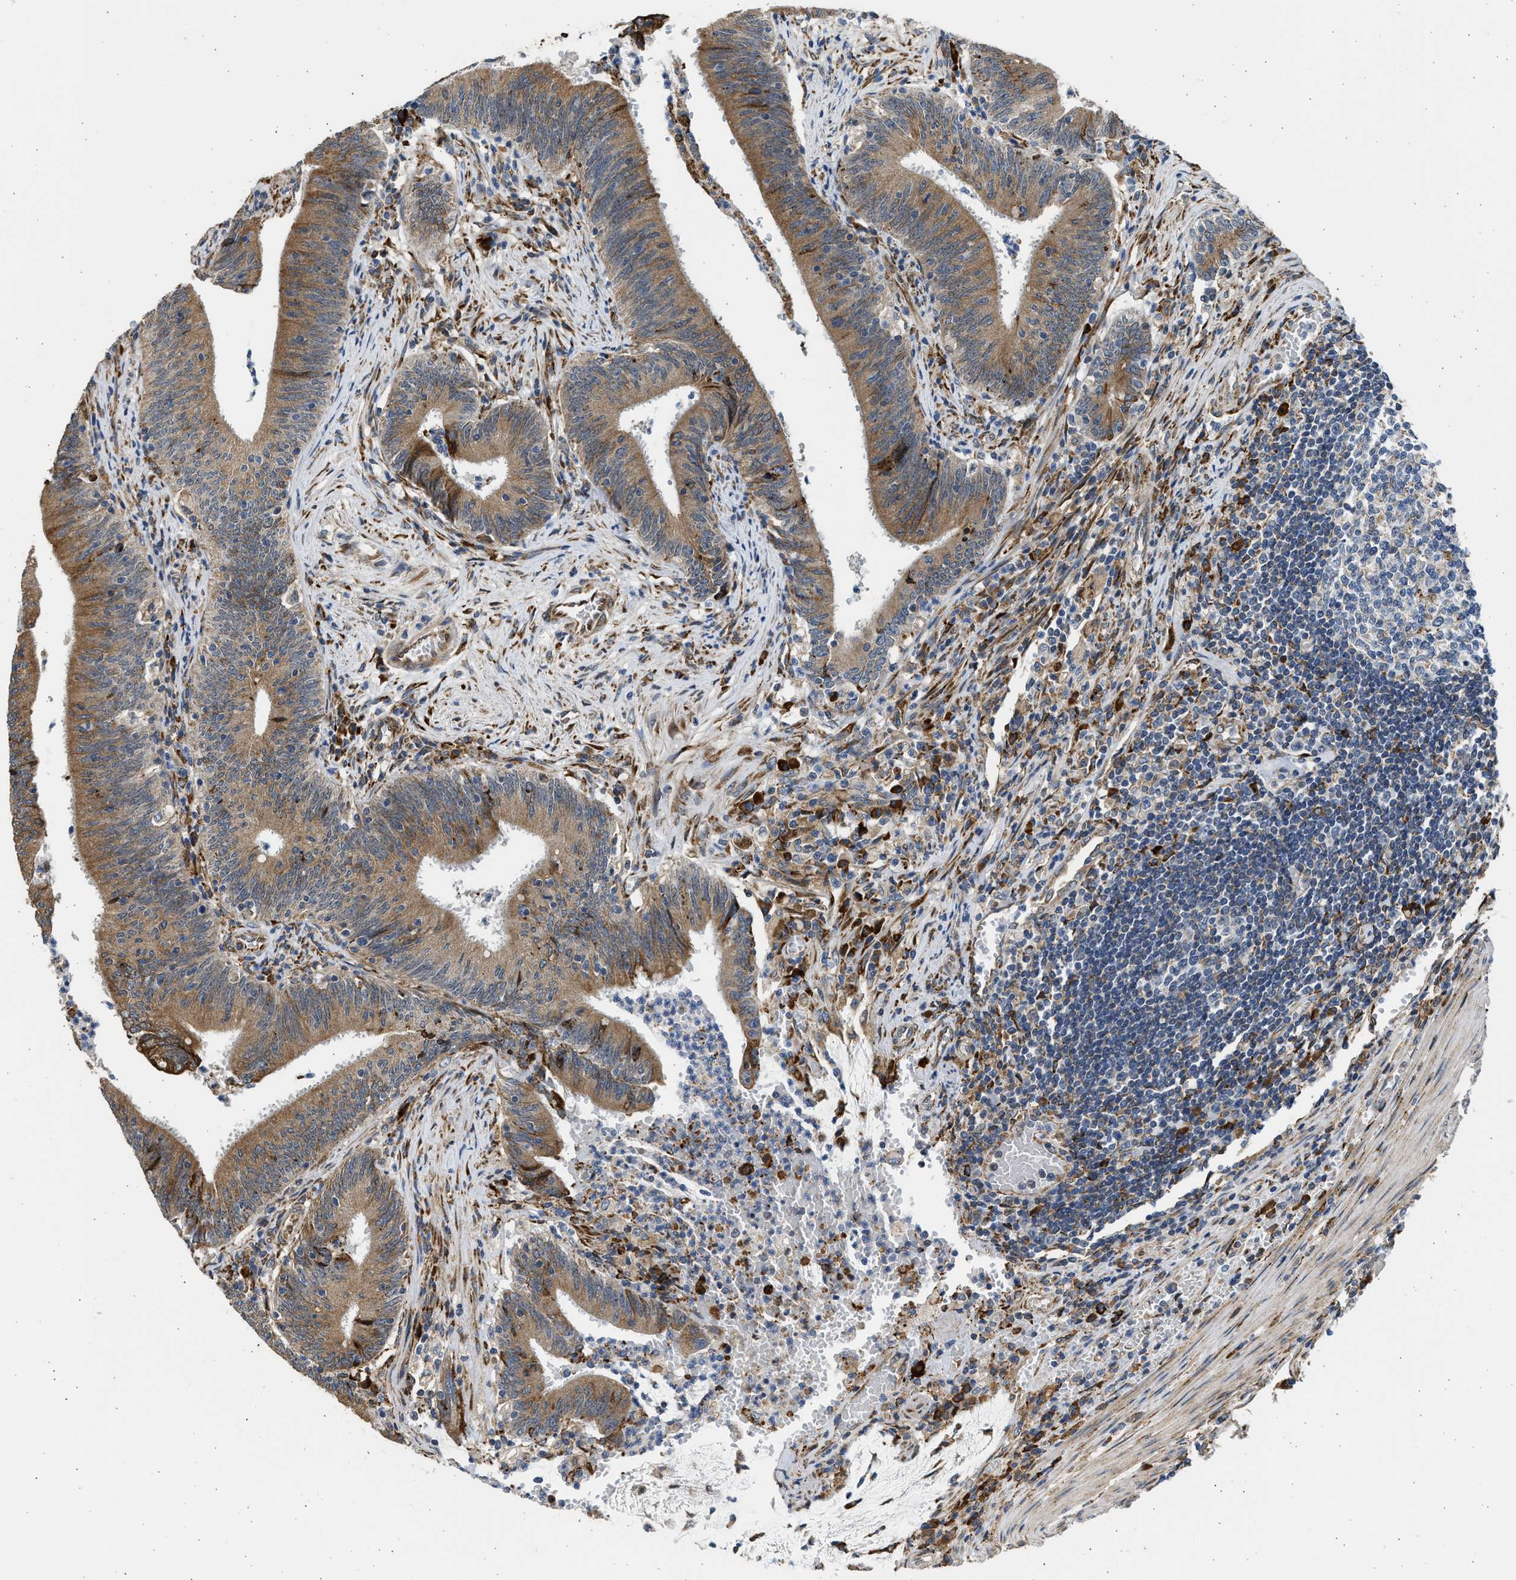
{"staining": {"intensity": "moderate", "quantity": ">75%", "location": "cytoplasmic/membranous"}, "tissue": "colorectal cancer", "cell_type": "Tumor cells", "image_type": "cancer", "snomed": [{"axis": "morphology", "description": "Normal tissue, NOS"}, {"axis": "morphology", "description": "Adenocarcinoma, NOS"}, {"axis": "topography", "description": "Rectum"}], "caption": "Protein expression analysis of adenocarcinoma (colorectal) shows moderate cytoplasmic/membranous expression in approximately >75% of tumor cells.", "gene": "PLD2", "patient": {"sex": "female", "age": 66}}